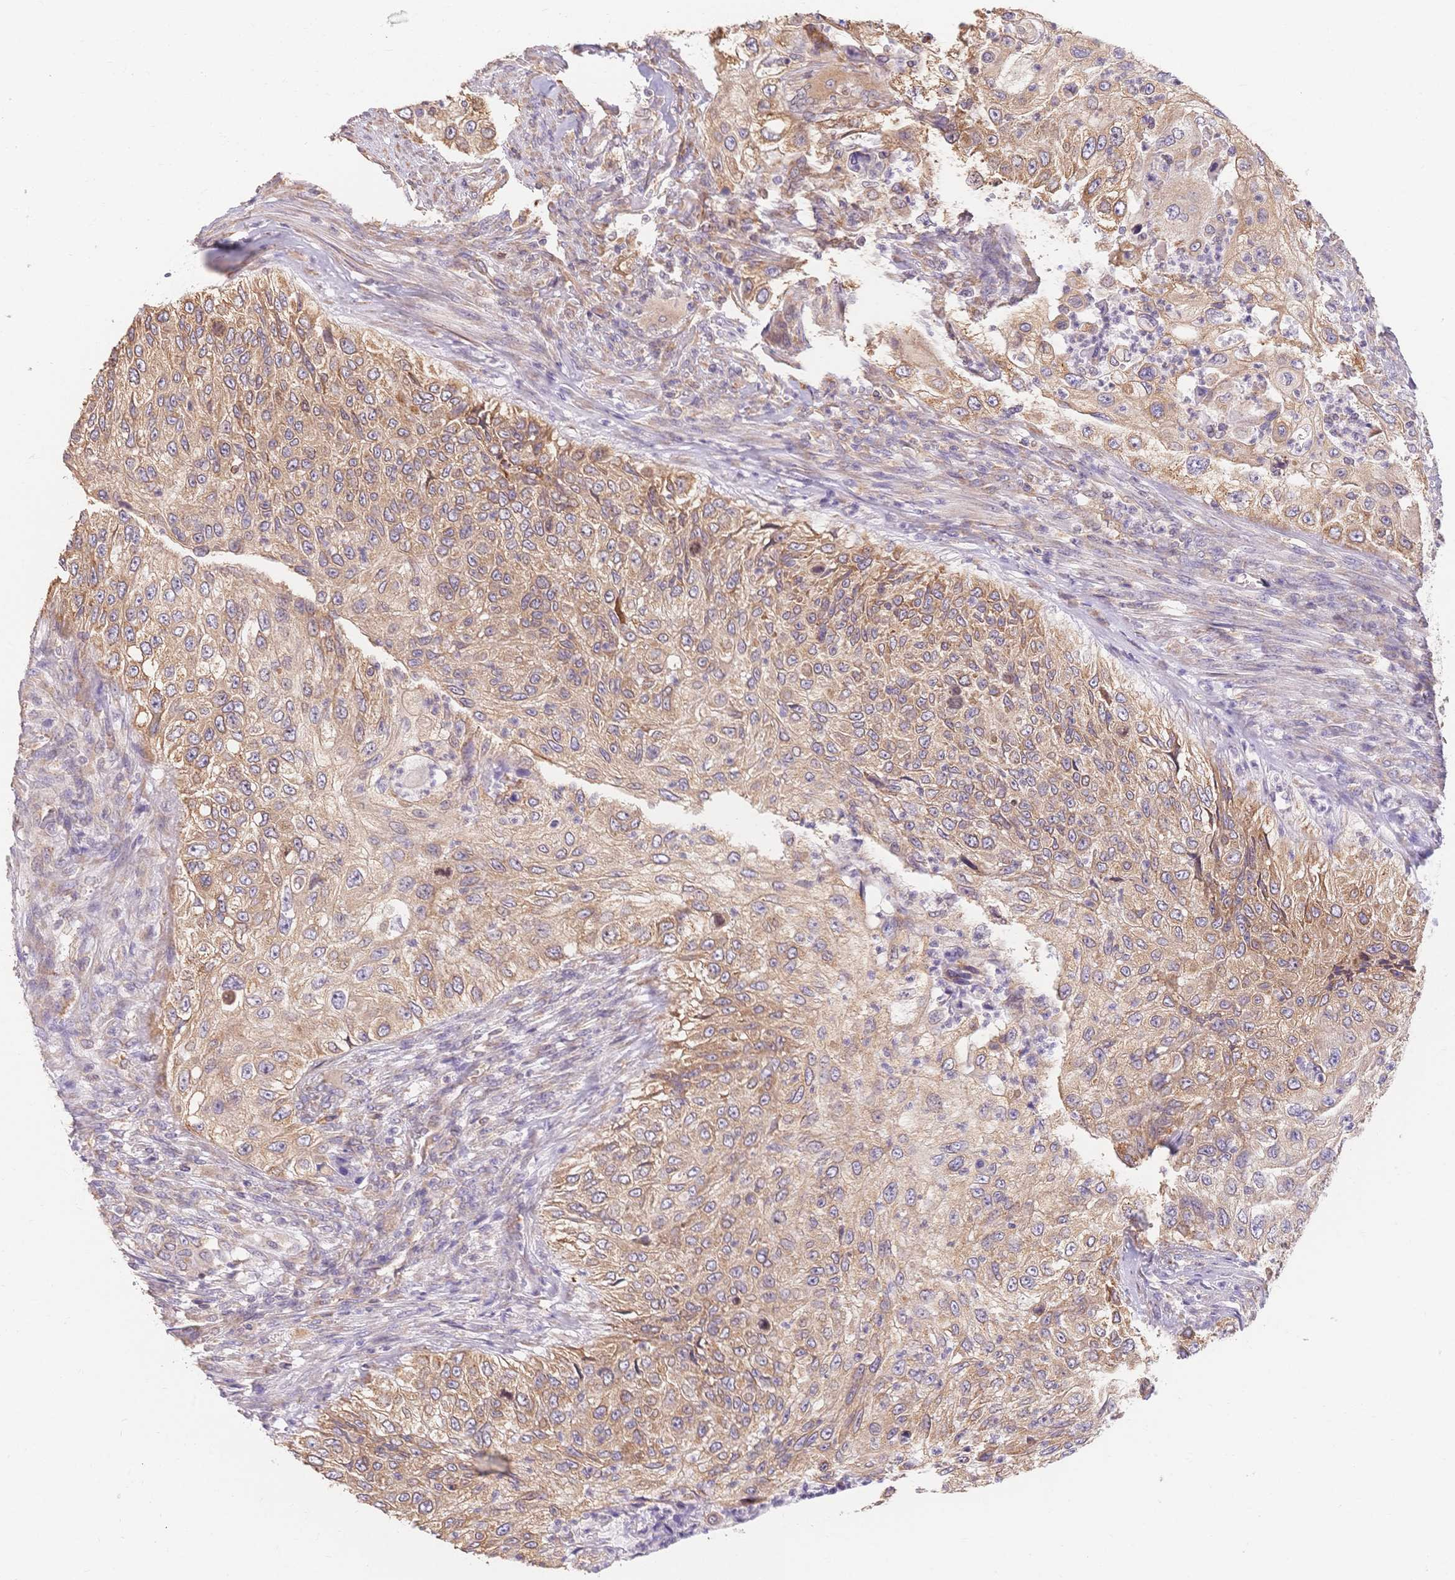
{"staining": {"intensity": "weak", "quantity": ">75%", "location": "cytoplasmic/membranous"}, "tissue": "urothelial cancer", "cell_type": "Tumor cells", "image_type": "cancer", "snomed": [{"axis": "morphology", "description": "Urothelial carcinoma, High grade"}, {"axis": "topography", "description": "Urinary bladder"}], "caption": "A brown stain highlights weak cytoplasmic/membranous staining of a protein in human urothelial carcinoma (high-grade) tumor cells. (Stains: DAB in brown, nuclei in blue, Microscopy: brightfield microscopy at high magnification).", "gene": "HS3ST5", "patient": {"sex": "female", "age": 60}}